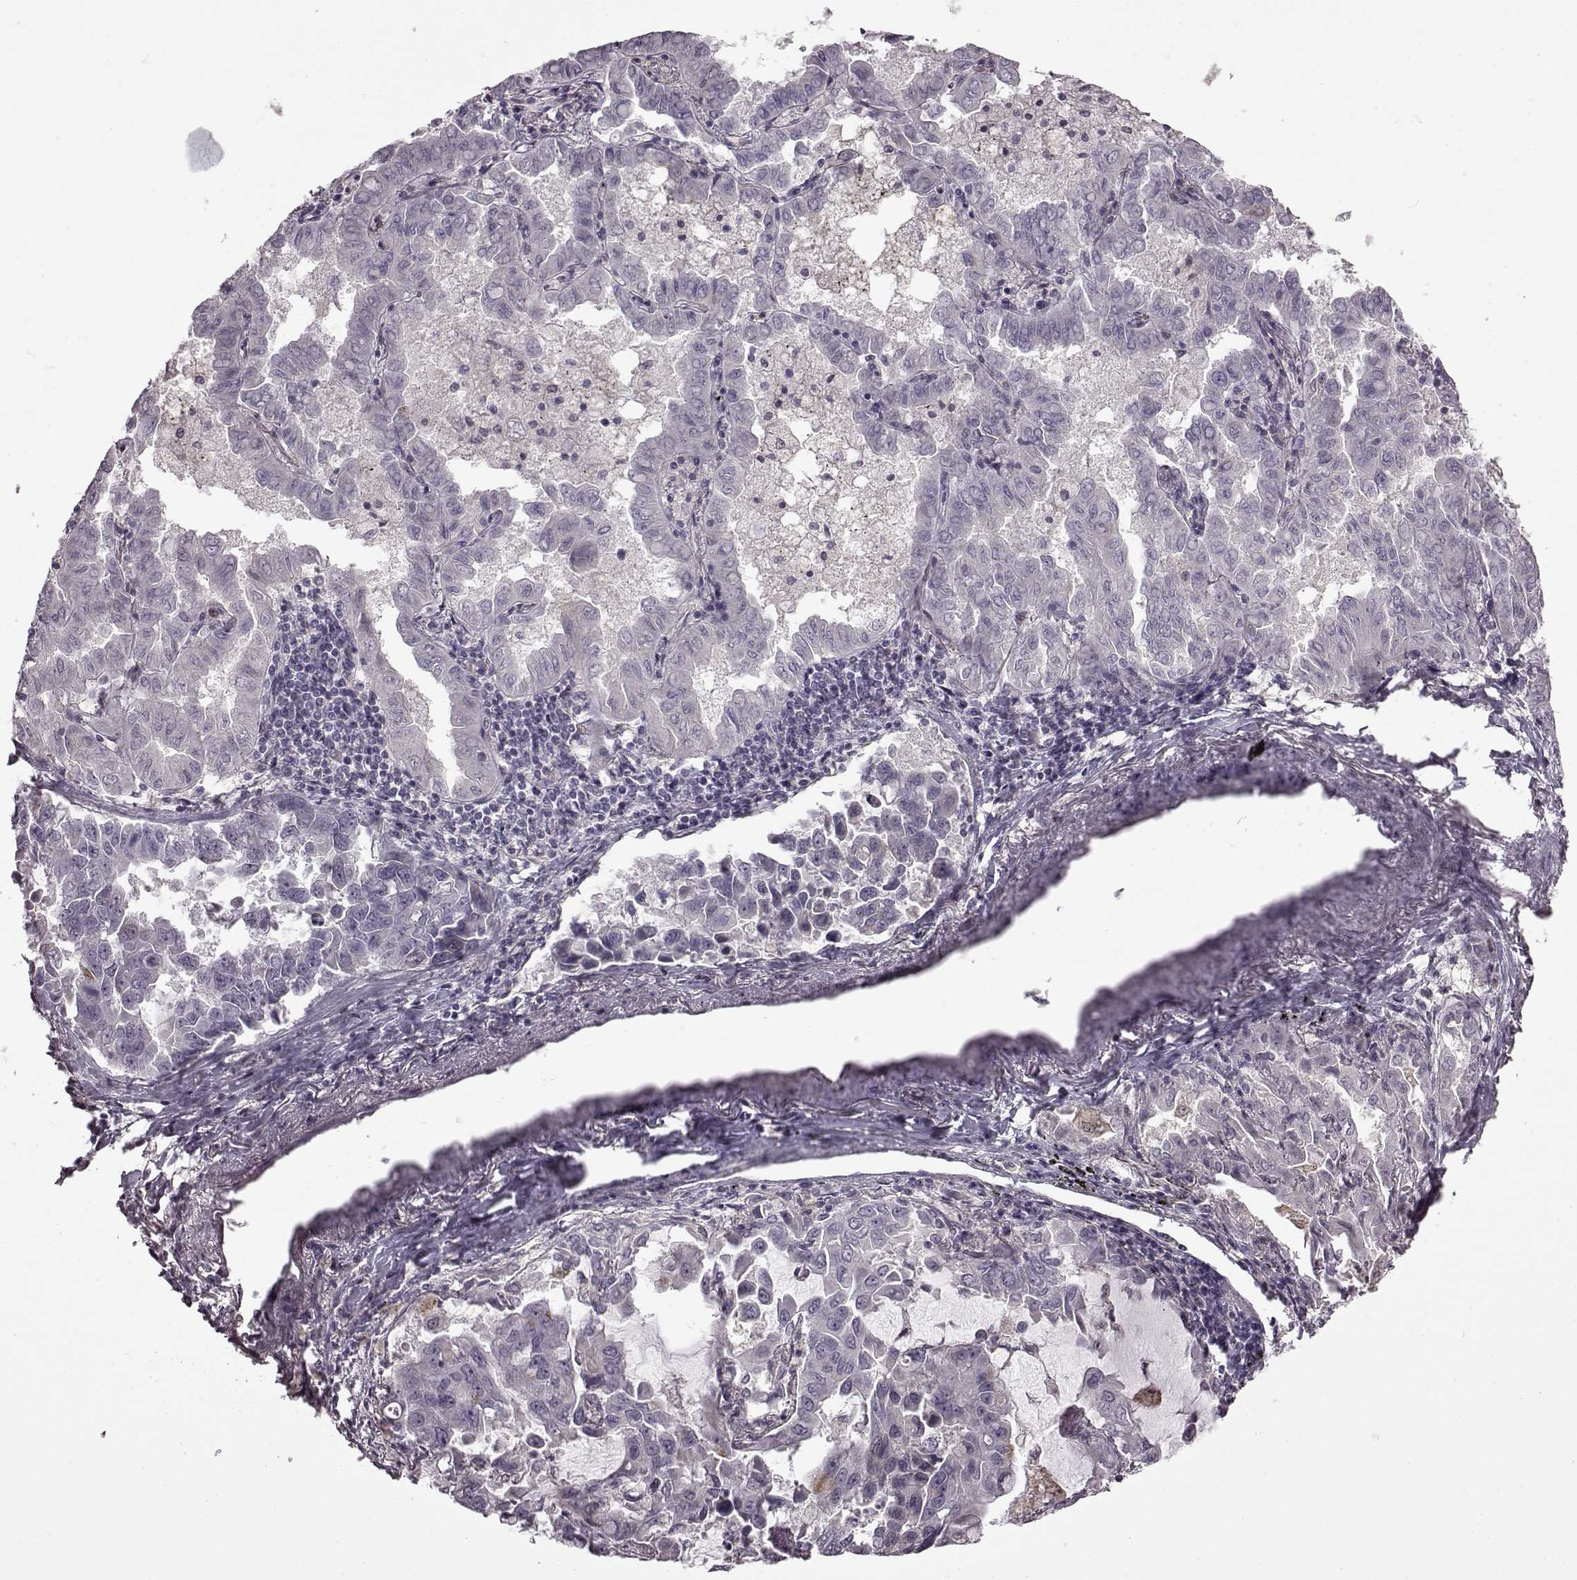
{"staining": {"intensity": "negative", "quantity": "none", "location": "none"}, "tissue": "lung cancer", "cell_type": "Tumor cells", "image_type": "cancer", "snomed": [{"axis": "morphology", "description": "Adenocarcinoma, NOS"}, {"axis": "topography", "description": "Lung"}], "caption": "The IHC micrograph has no significant staining in tumor cells of lung adenocarcinoma tissue.", "gene": "B3GNT6", "patient": {"sex": "male", "age": 64}}